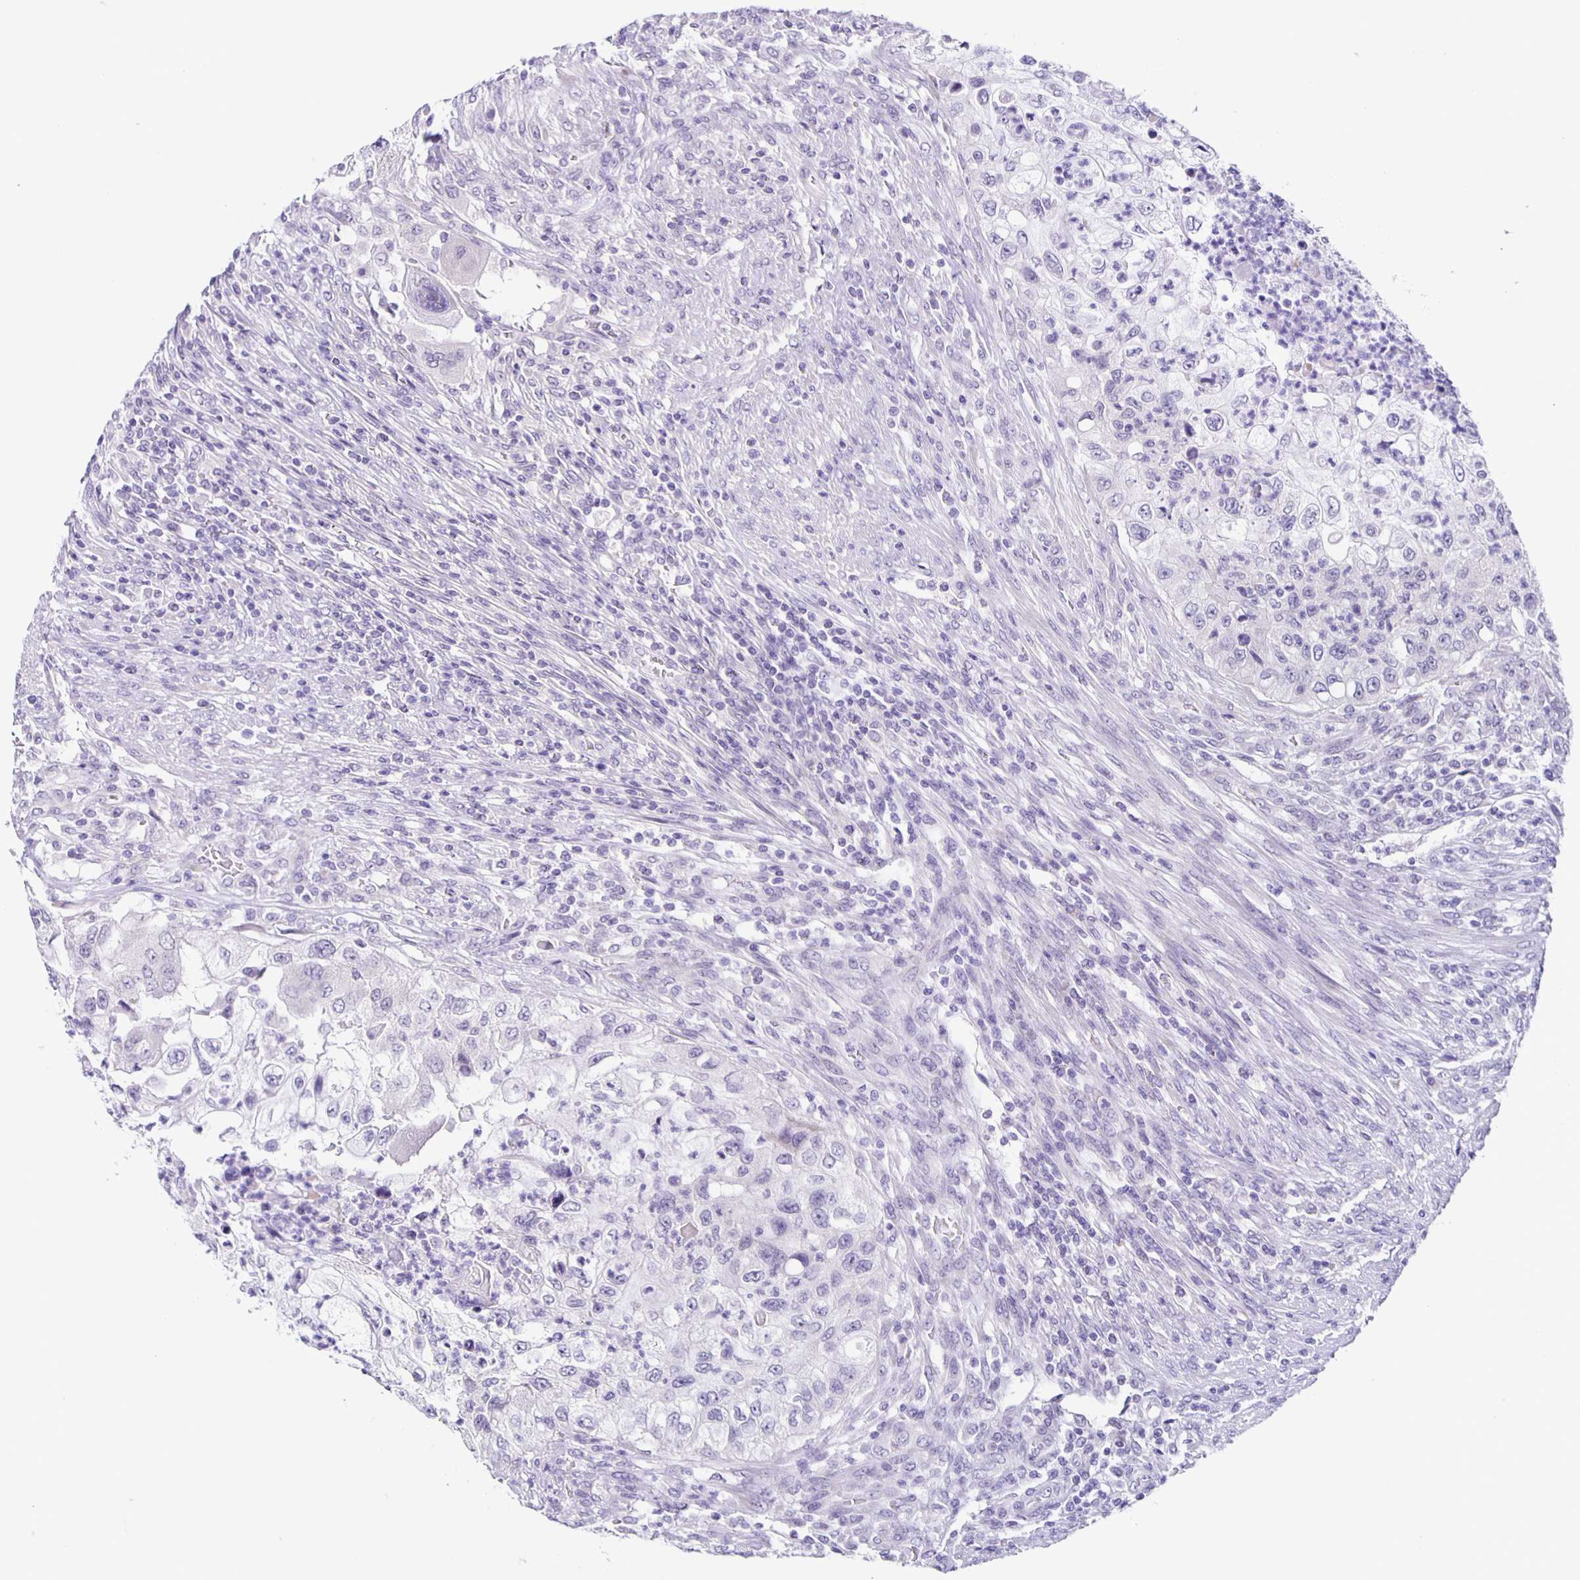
{"staining": {"intensity": "negative", "quantity": "none", "location": "none"}, "tissue": "urothelial cancer", "cell_type": "Tumor cells", "image_type": "cancer", "snomed": [{"axis": "morphology", "description": "Urothelial carcinoma, High grade"}, {"axis": "topography", "description": "Urinary bladder"}], "caption": "Immunohistochemical staining of urothelial cancer reveals no significant expression in tumor cells.", "gene": "SLC12A3", "patient": {"sex": "female", "age": 60}}